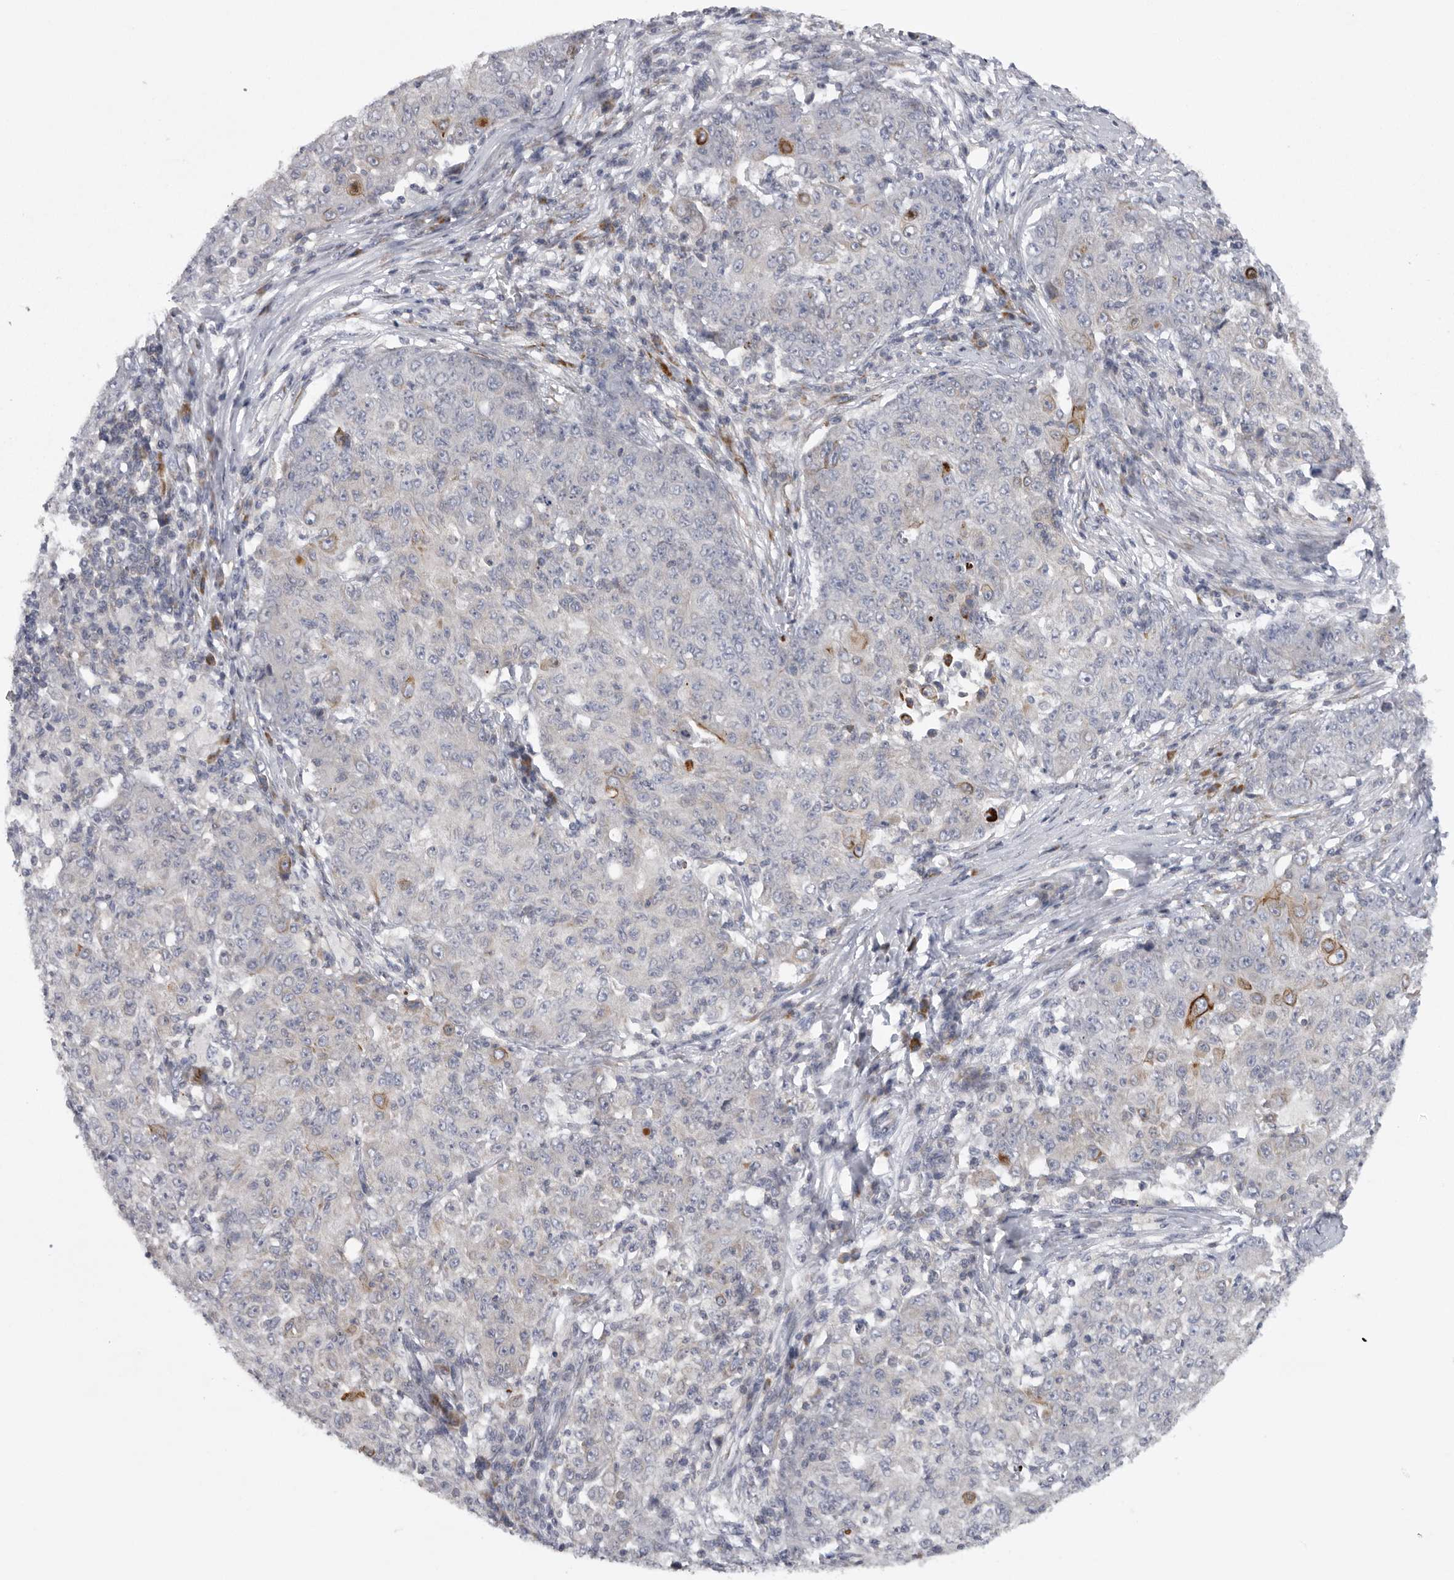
{"staining": {"intensity": "moderate", "quantity": "<25%", "location": "cytoplasmic/membranous"}, "tissue": "ovarian cancer", "cell_type": "Tumor cells", "image_type": "cancer", "snomed": [{"axis": "morphology", "description": "Carcinoma, endometroid"}, {"axis": "topography", "description": "Ovary"}], "caption": "Endometroid carcinoma (ovarian) tissue displays moderate cytoplasmic/membranous positivity in about <25% of tumor cells", "gene": "USP24", "patient": {"sex": "female", "age": 42}}